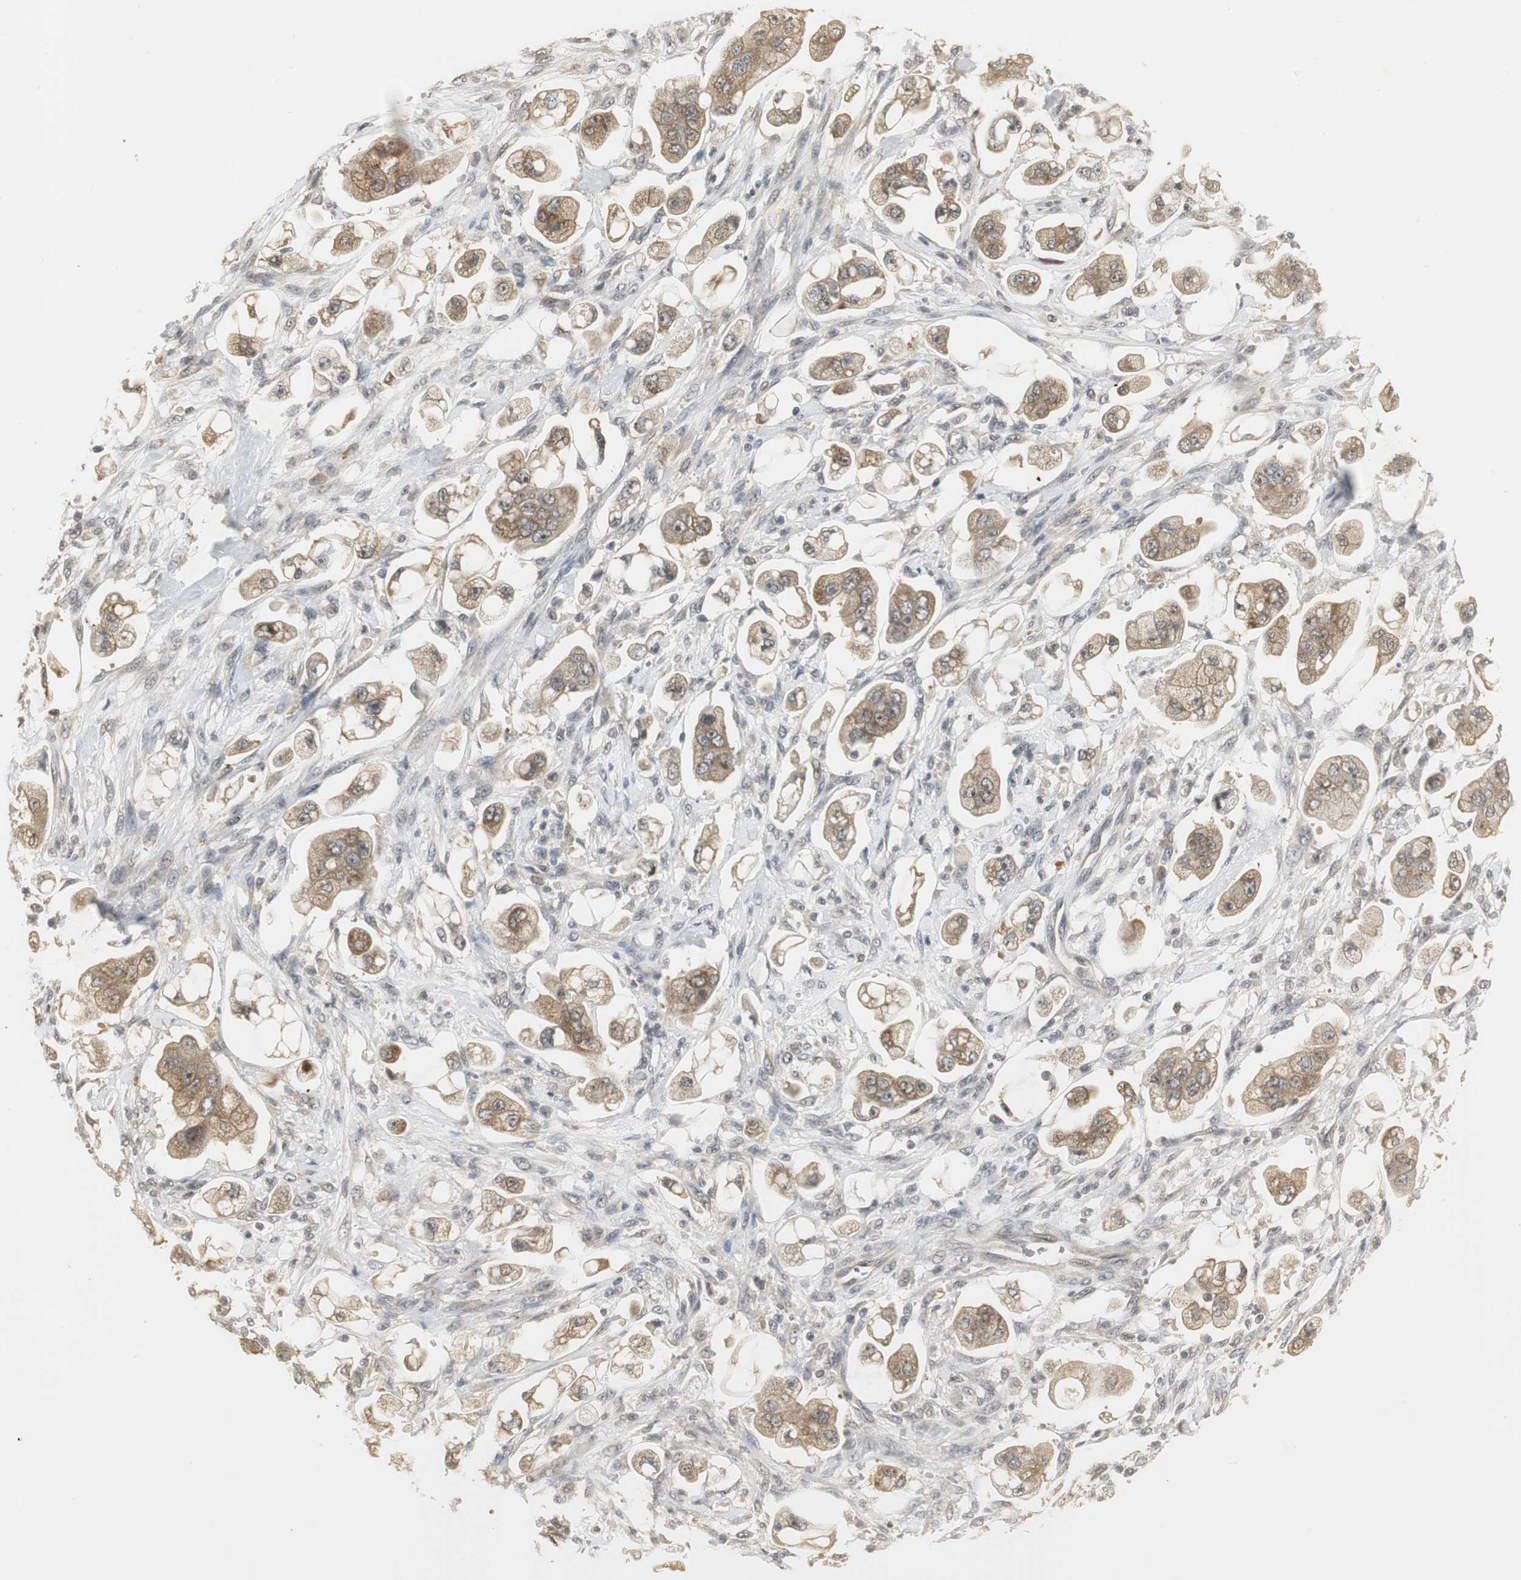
{"staining": {"intensity": "weak", "quantity": ">75%", "location": "cytoplasmic/membranous"}, "tissue": "stomach cancer", "cell_type": "Tumor cells", "image_type": "cancer", "snomed": [{"axis": "morphology", "description": "Adenocarcinoma, NOS"}, {"axis": "topography", "description": "Stomach"}], "caption": "Adenocarcinoma (stomach) stained with immunohistochemistry shows weak cytoplasmic/membranous staining in approximately >75% of tumor cells.", "gene": "ELOA", "patient": {"sex": "male", "age": 62}}